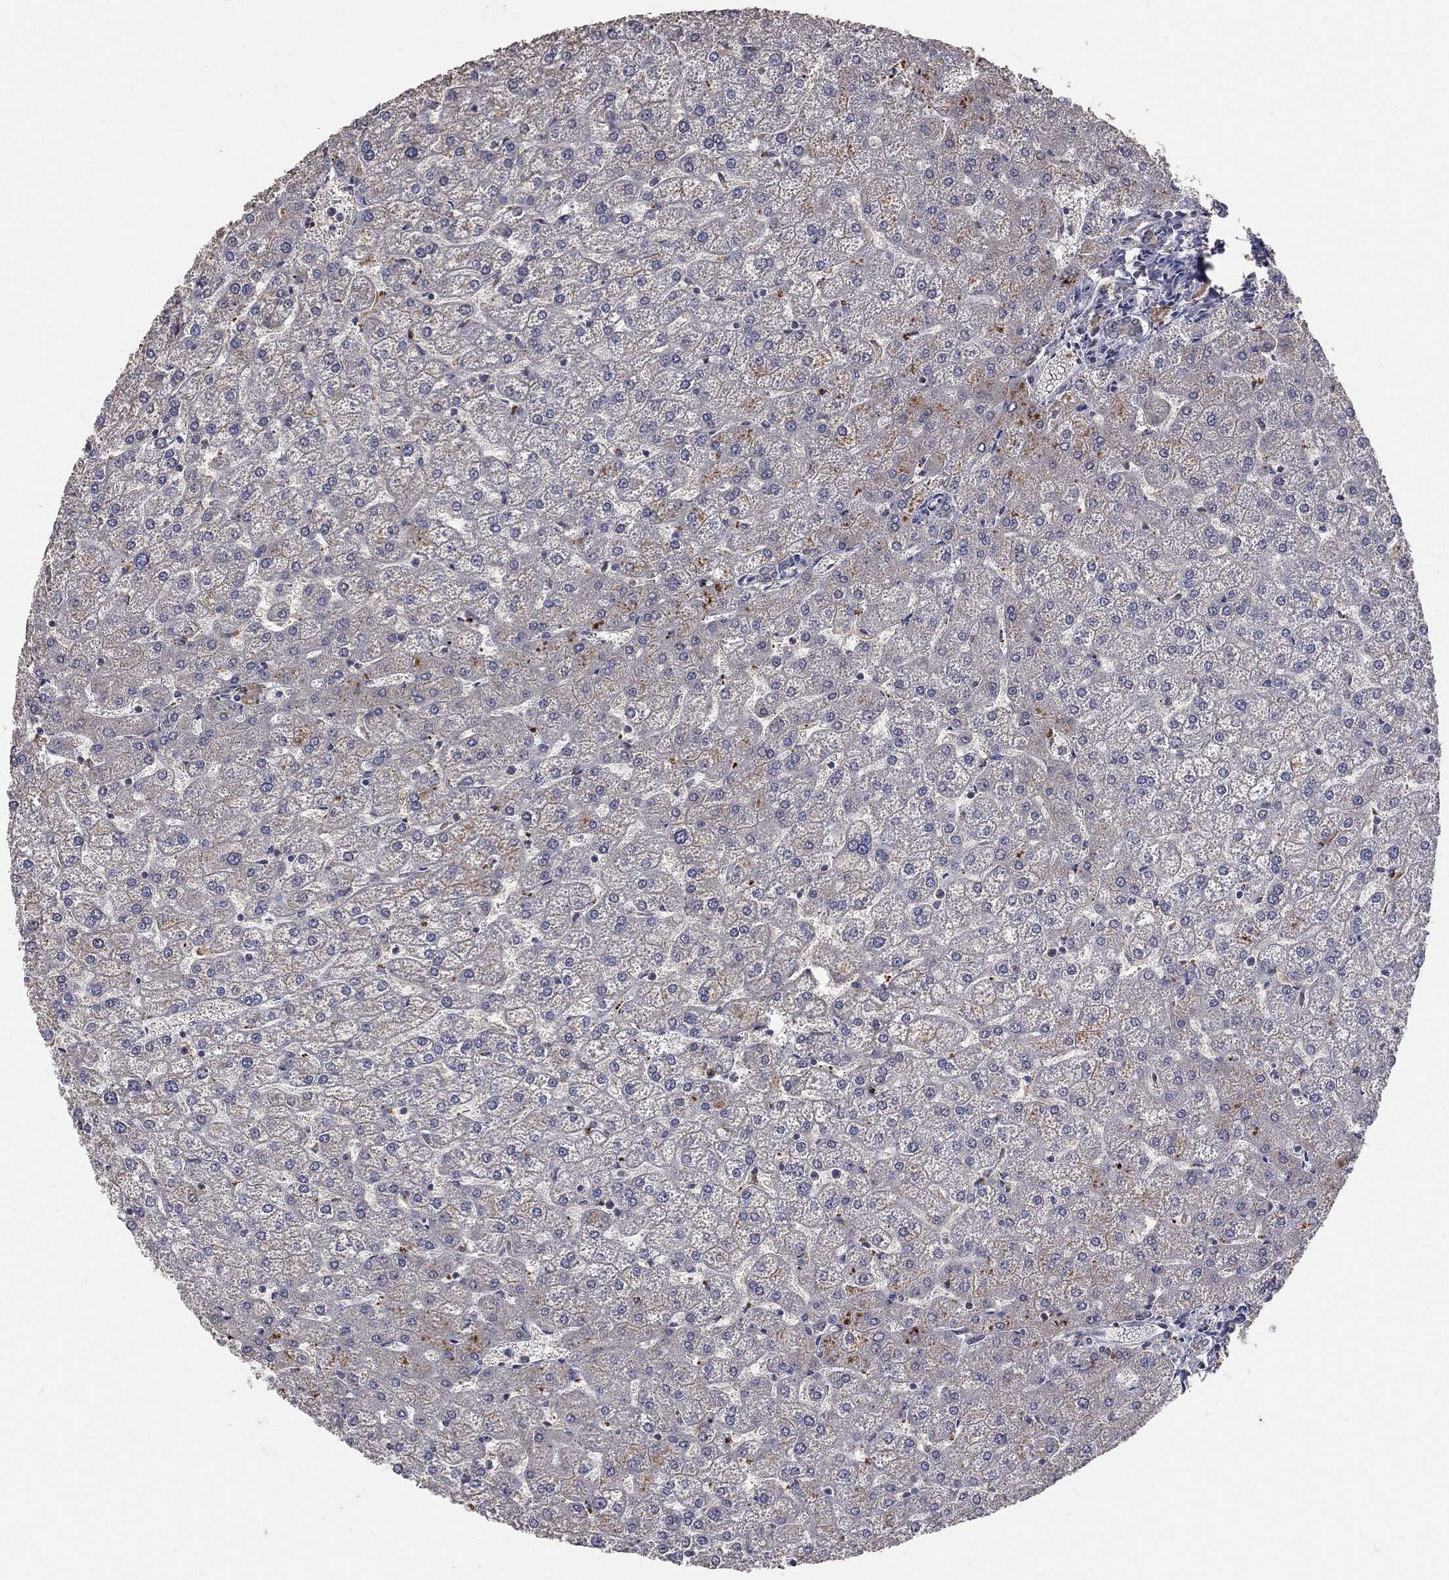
{"staining": {"intensity": "negative", "quantity": "none", "location": "none"}, "tissue": "liver", "cell_type": "Cholangiocytes", "image_type": "normal", "snomed": [{"axis": "morphology", "description": "Normal tissue, NOS"}, {"axis": "topography", "description": "Liver"}], "caption": "This is an IHC image of normal liver. There is no staining in cholangiocytes.", "gene": "SNAP25", "patient": {"sex": "female", "age": 32}}